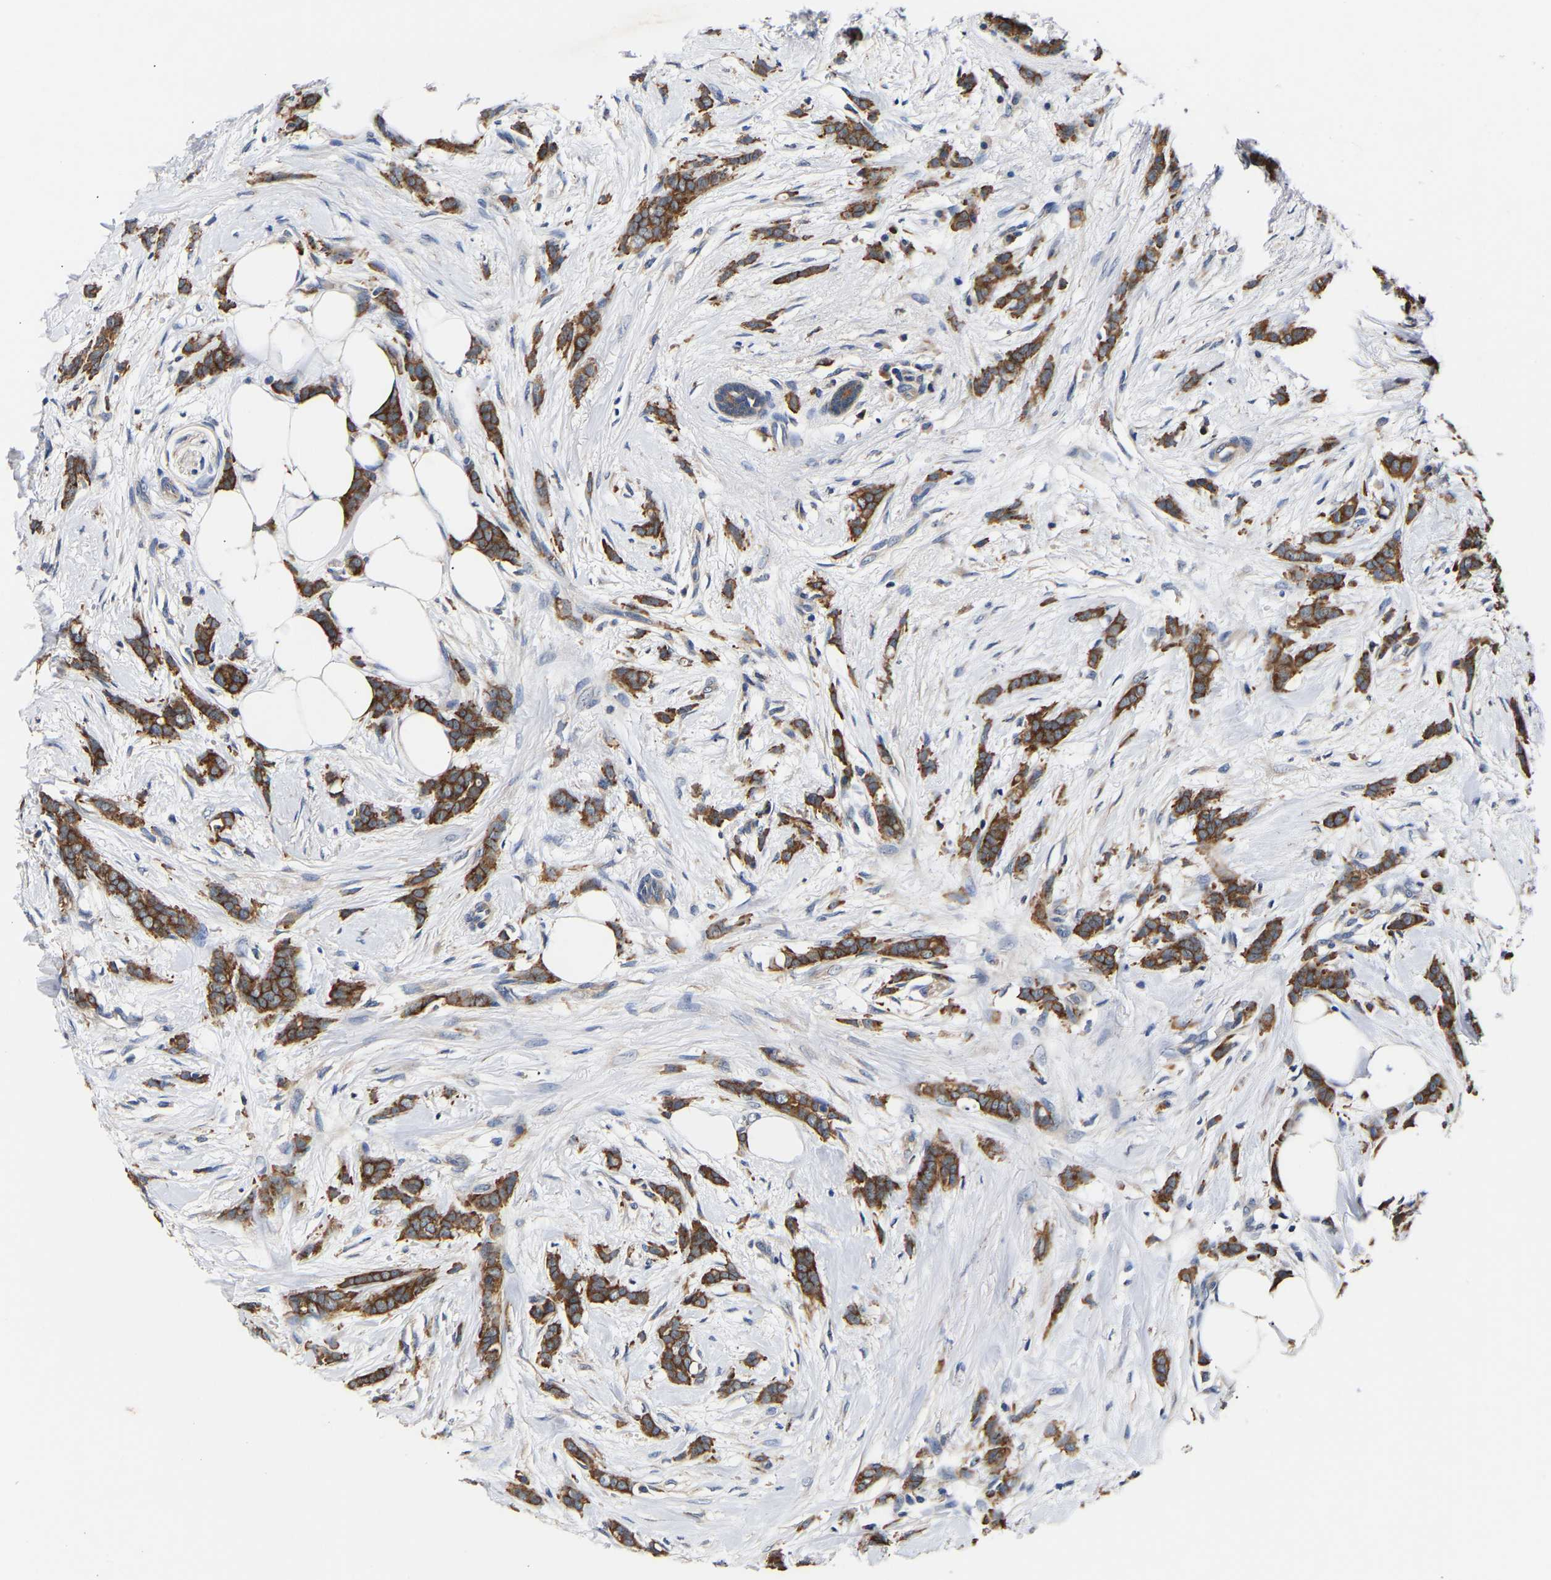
{"staining": {"intensity": "moderate", "quantity": ">75%", "location": "cytoplasmic/membranous"}, "tissue": "breast cancer", "cell_type": "Tumor cells", "image_type": "cancer", "snomed": [{"axis": "morphology", "description": "Lobular carcinoma, in situ"}, {"axis": "morphology", "description": "Lobular carcinoma"}, {"axis": "topography", "description": "Breast"}], "caption": "Human breast lobular carcinoma in situ stained for a protein (brown) shows moderate cytoplasmic/membranous positive staining in about >75% of tumor cells.", "gene": "LRBA", "patient": {"sex": "female", "age": 41}}